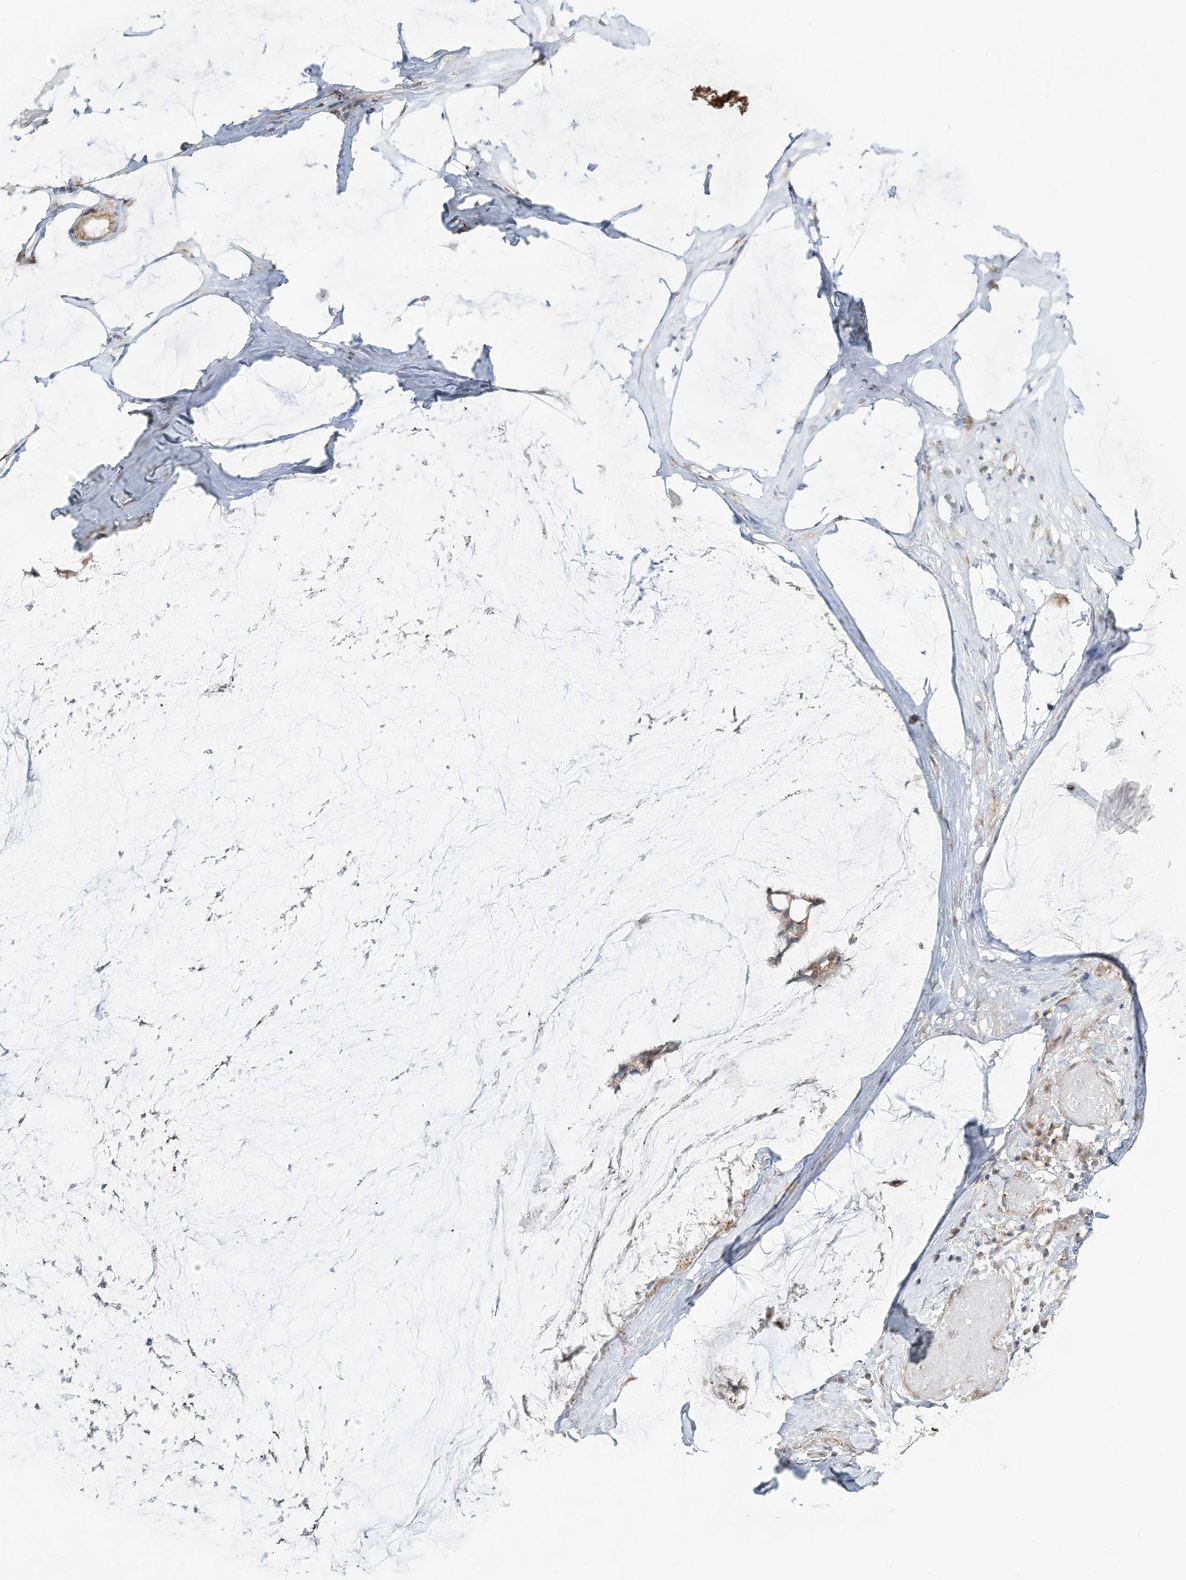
{"staining": {"intensity": "weak", "quantity": ">75%", "location": "cytoplasmic/membranous"}, "tissue": "ovarian cancer", "cell_type": "Tumor cells", "image_type": "cancer", "snomed": [{"axis": "morphology", "description": "Cystadenocarcinoma, mucinous, NOS"}, {"axis": "topography", "description": "Ovary"}], "caption": "Ovarian cancer tissue exhibits weak cytoplasmic/membranous staining in approximately >75% of tumor cells, visualized by immunohistochemistry.", "gene": "CUX1", "patient": {"sex": "female", "age": 39}}